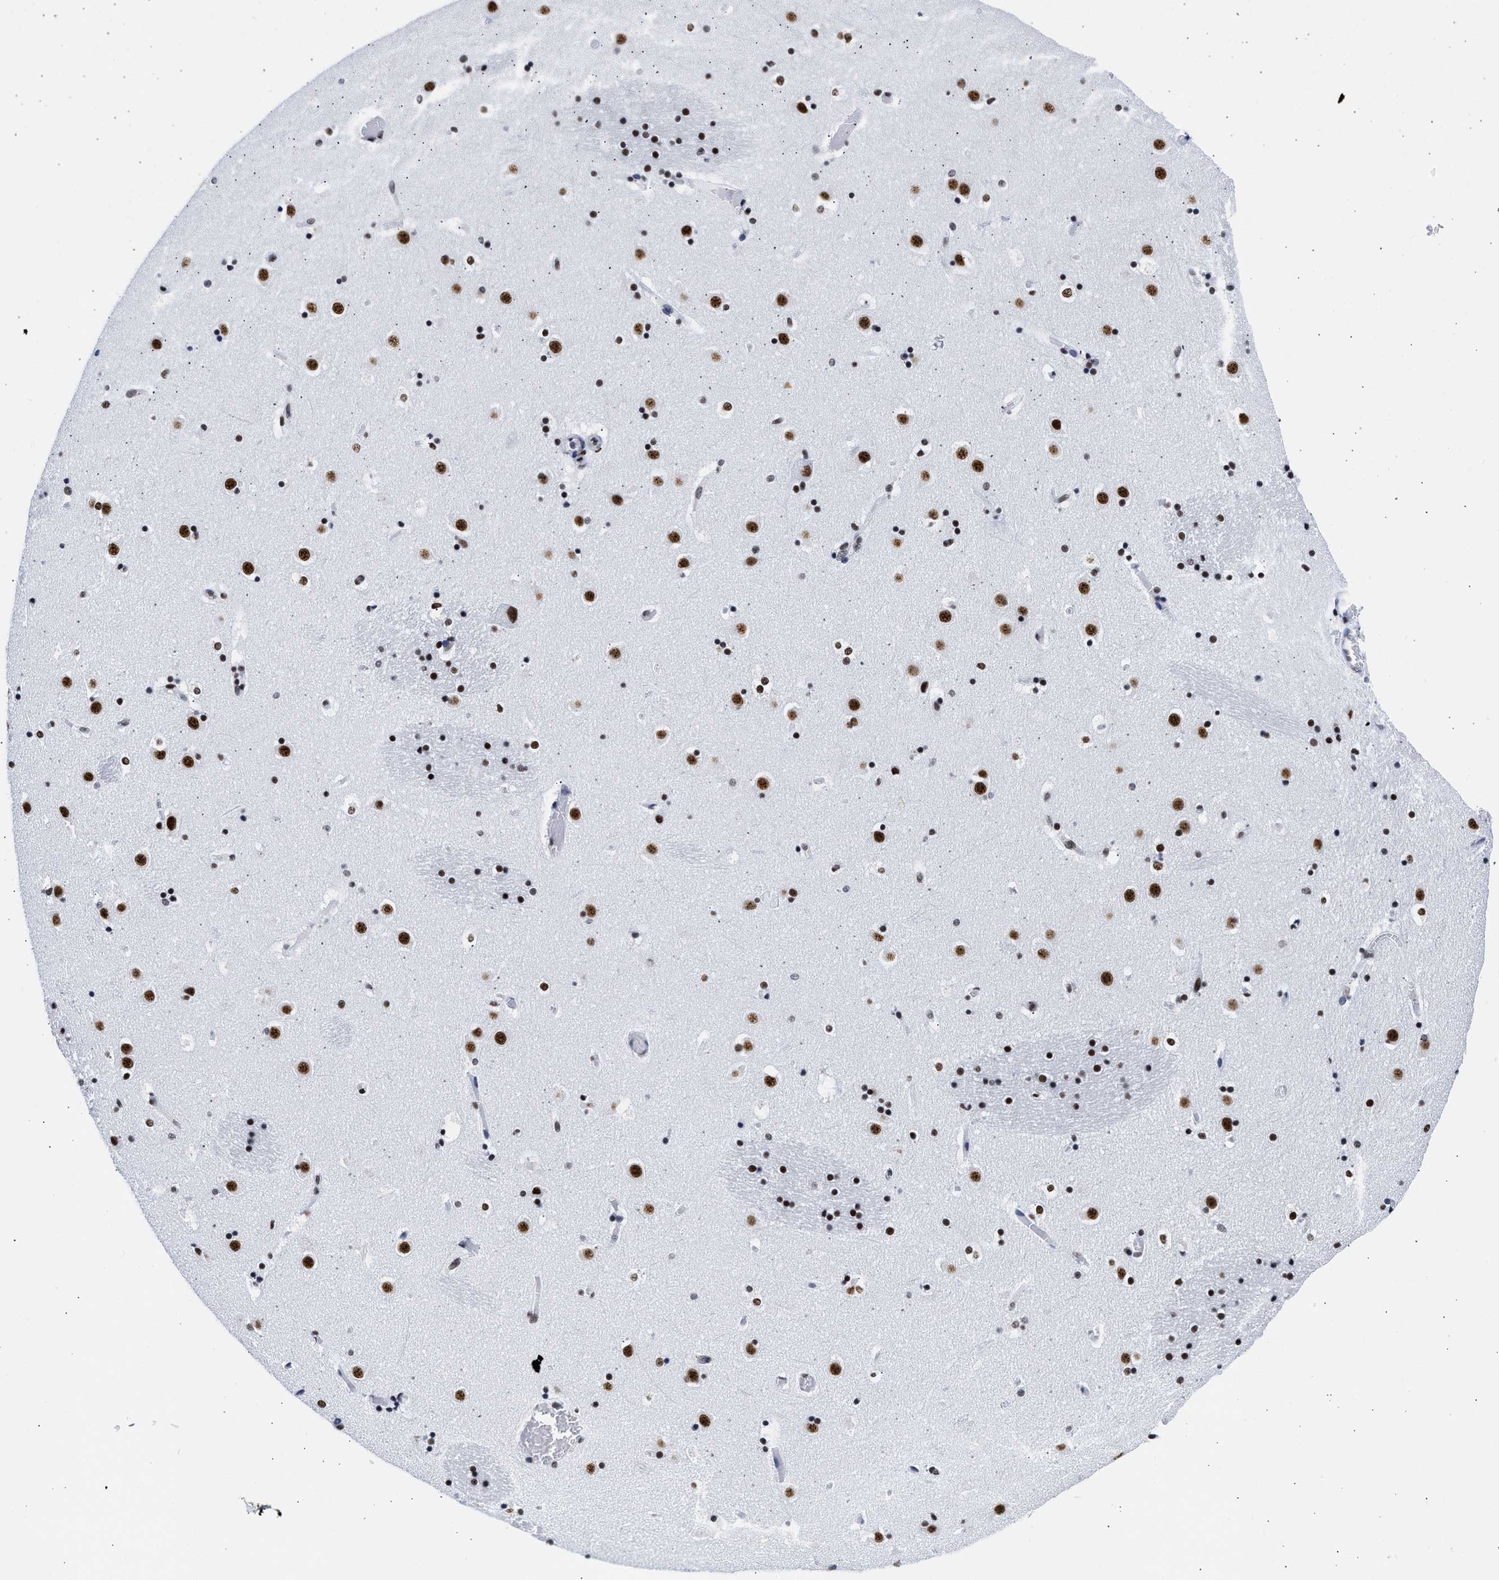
{"staining": {"intensity": "strong", "quantity": "25%-75%", "location": "nuclear"}, "tissue": "caudate", "cell_type": "Glial cells", "image_type": "normal", "snomed": [{"axis": "morphology", "description": "Normal tissue, NOS"}, {"axis": "topography", "description": "Lateral ventricle wall"}], "caption": "This histopathology image displays immunohistochemistry (IHC) staining of unremarkable human caudate, with high strong nuclear positivity in about 25%-75% of glial cells.", "gene": "RBM8A", "patient": {"sex": "male", "age": 45}}